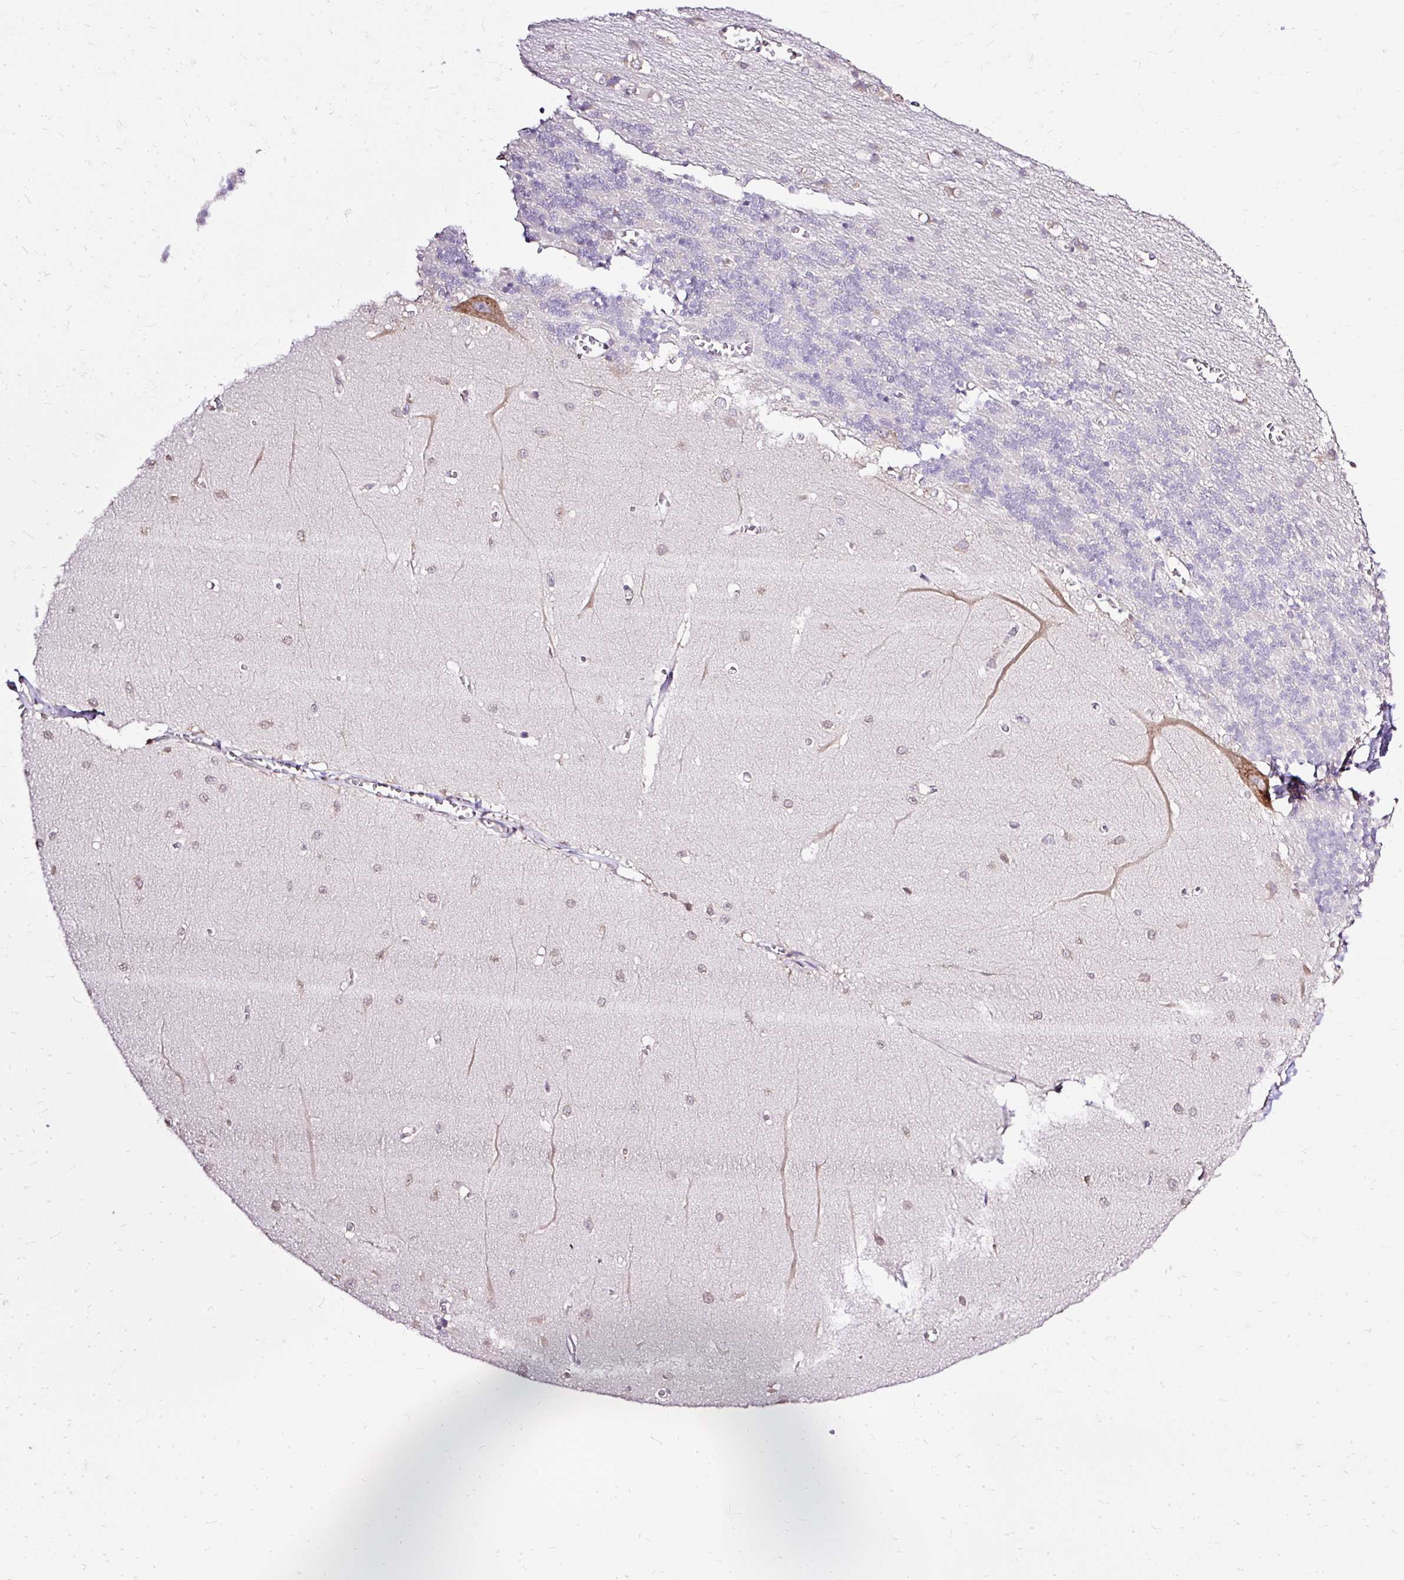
{"staining": {"intensity": "negative", "quantity": "none", "location": "none"}, "tissue": "cerebellum", "cell_type": "Cells in granular layer", "image_type": "normal", "snomed": [{"axis": "morphology", "description": "Normal tissue, NOS"}, {"axis": "topography", "description": "Cerebellum"}], "caption": "A high-resolution micrograph shows immunohistochemistry staining of benign cerebellum, which displays no significant staining in cells in granular layer.", "gene": "SEC63", "patient": {"sex": "male", "age": 37}}